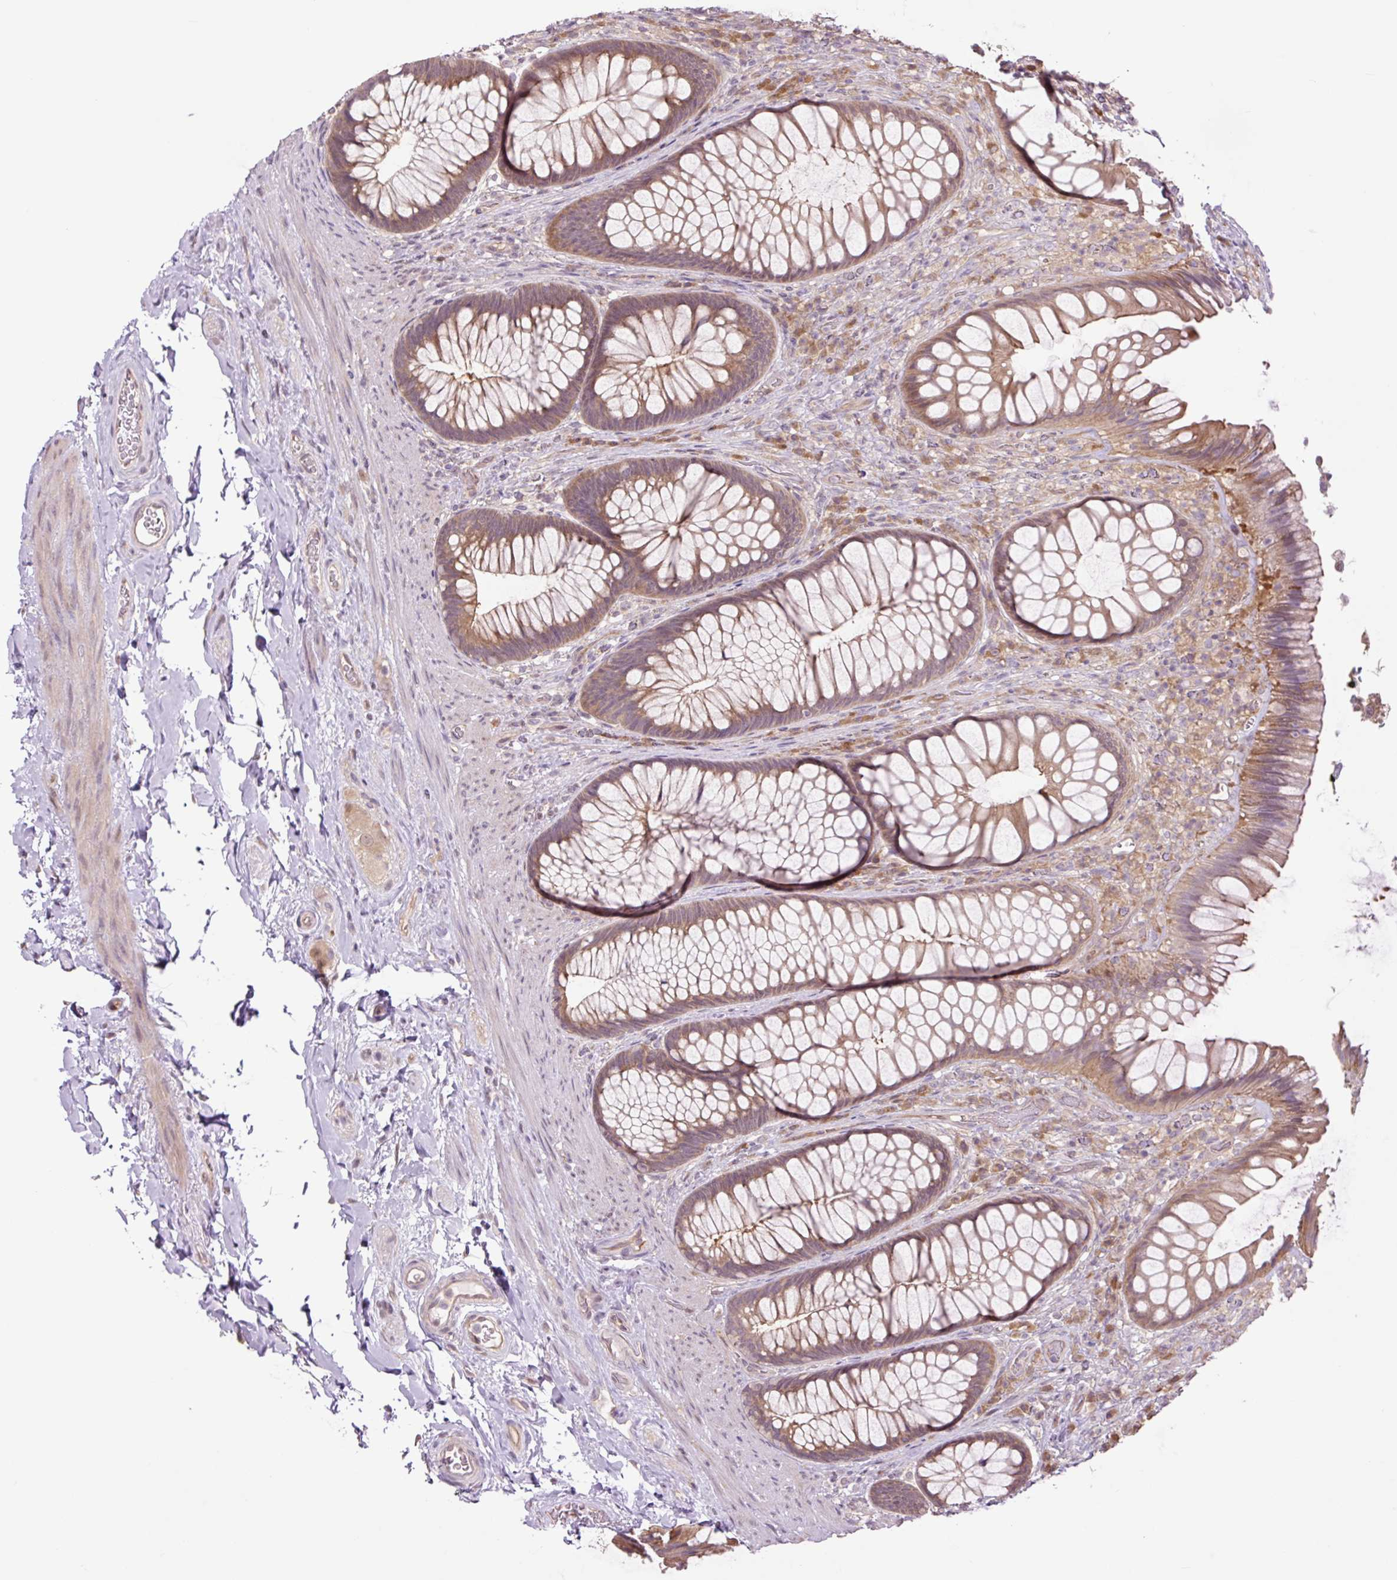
{"staining": {"intensity": "moderate", "quantity": ">75%", "location": "cytoplasmic/membranous"}, "tissue": "rectum", "cell_type": "Glandular cells", "image_type": "normal", "snomed": [{"axis": "morphology", "description": "Normal tissue, NOS"}, {"axis": "topography", "description": "Rectum"}], "caption": "Immunohistochemical staining of benign human rectum displays moderate cytoplasmic/membranous protein staining in approximately >75% of glandular cells.", "gene": "TPT1", "patient": {"sex": "male", "age": 53}}